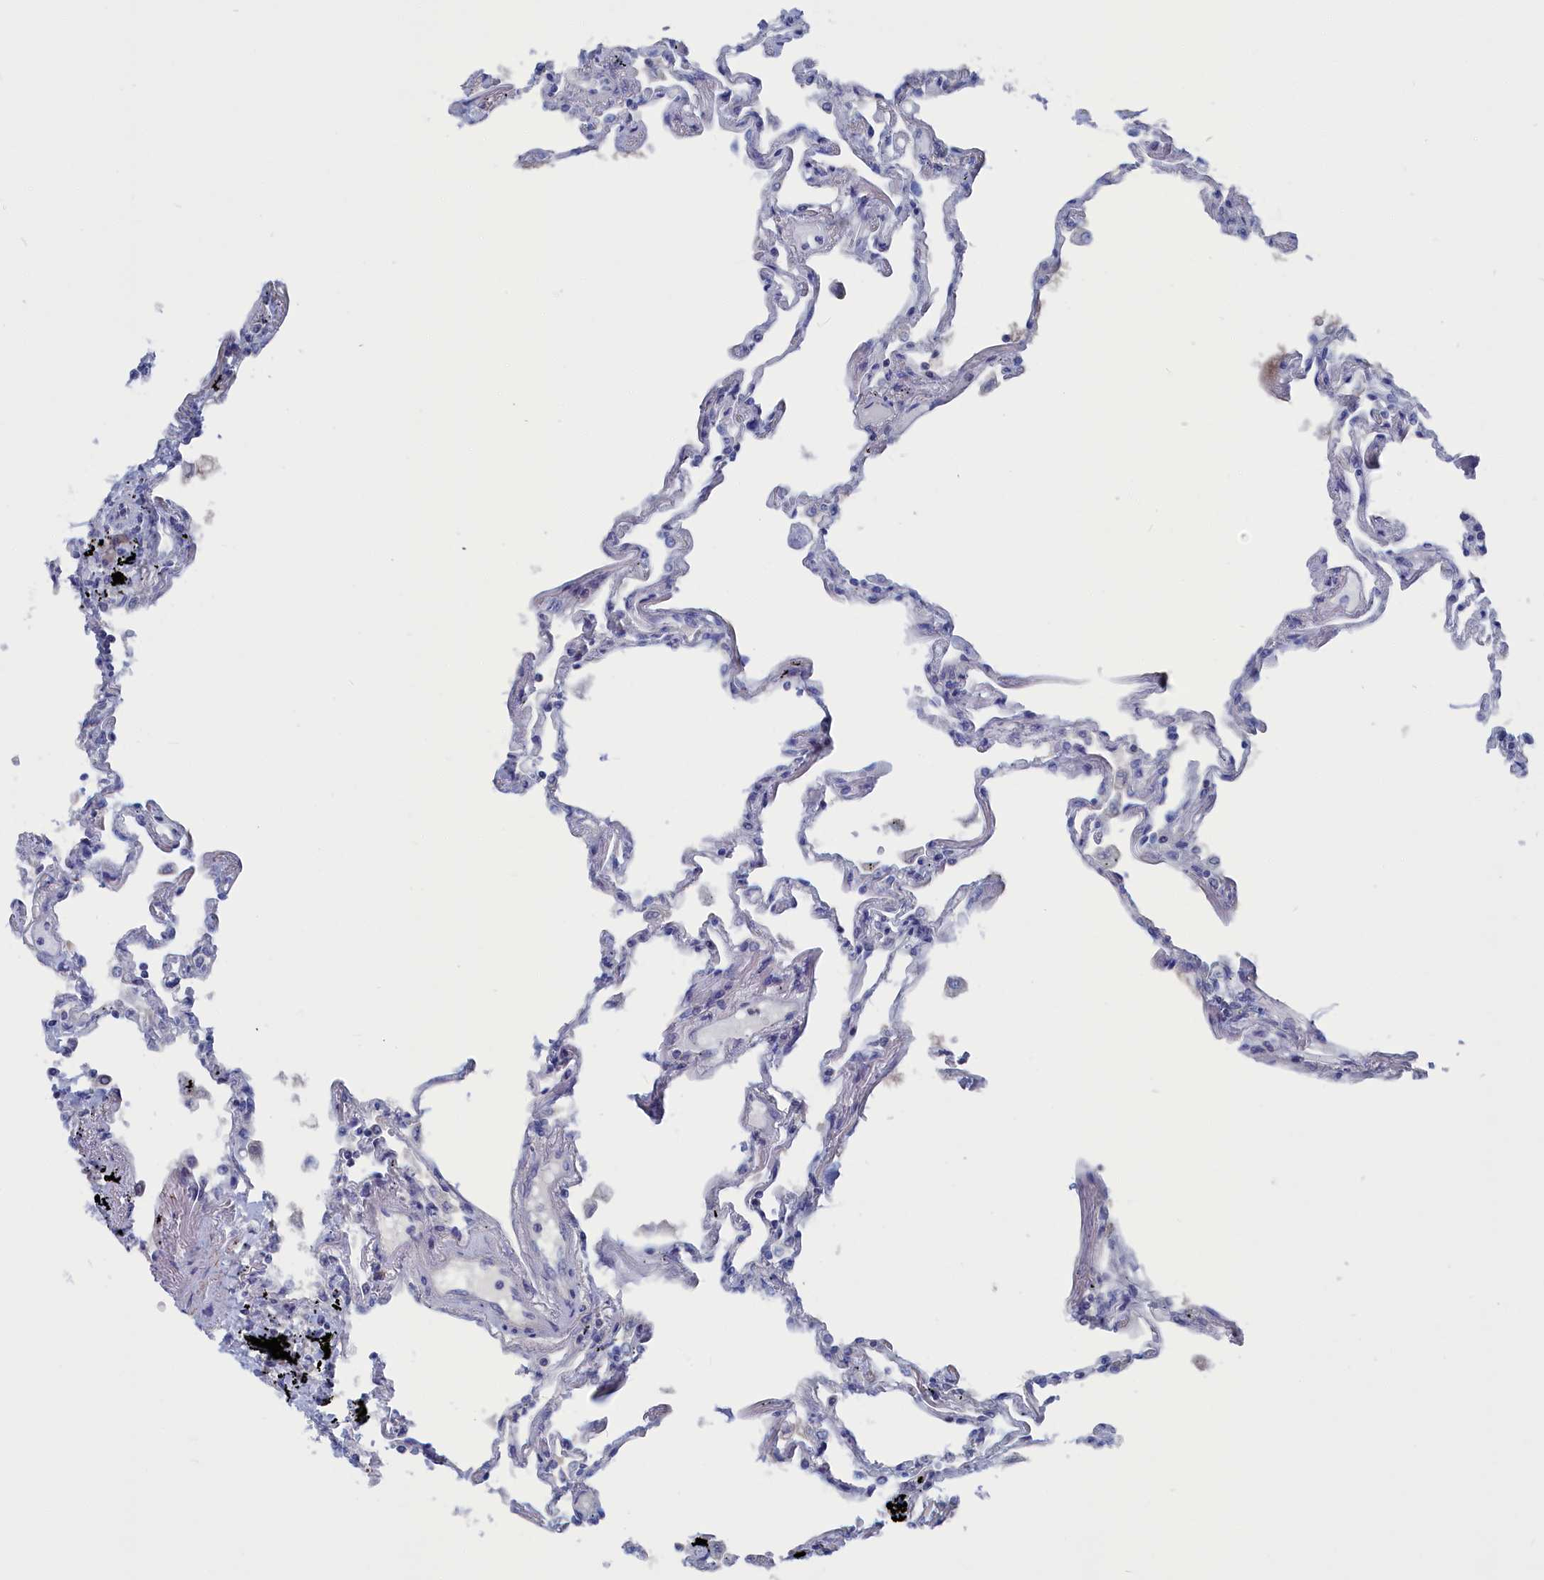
{"staining": {"intensity": "negative", "quantity": "none", "location": "none"}, "tissue": "lung", "cell_type": "Alveolar cells", "image_type": "normal", "snomed": [{"axis": "morphology", "description": "Normal tissue, NOS"}, {"axis": "topography", "description": "Lung"}], "caption": "Immunohistochemistry (IHC) of benign lung exhibits no expression in alveolar cells.", "gene": "CEND1", "patient": {"sex": "female", "age": 67}}